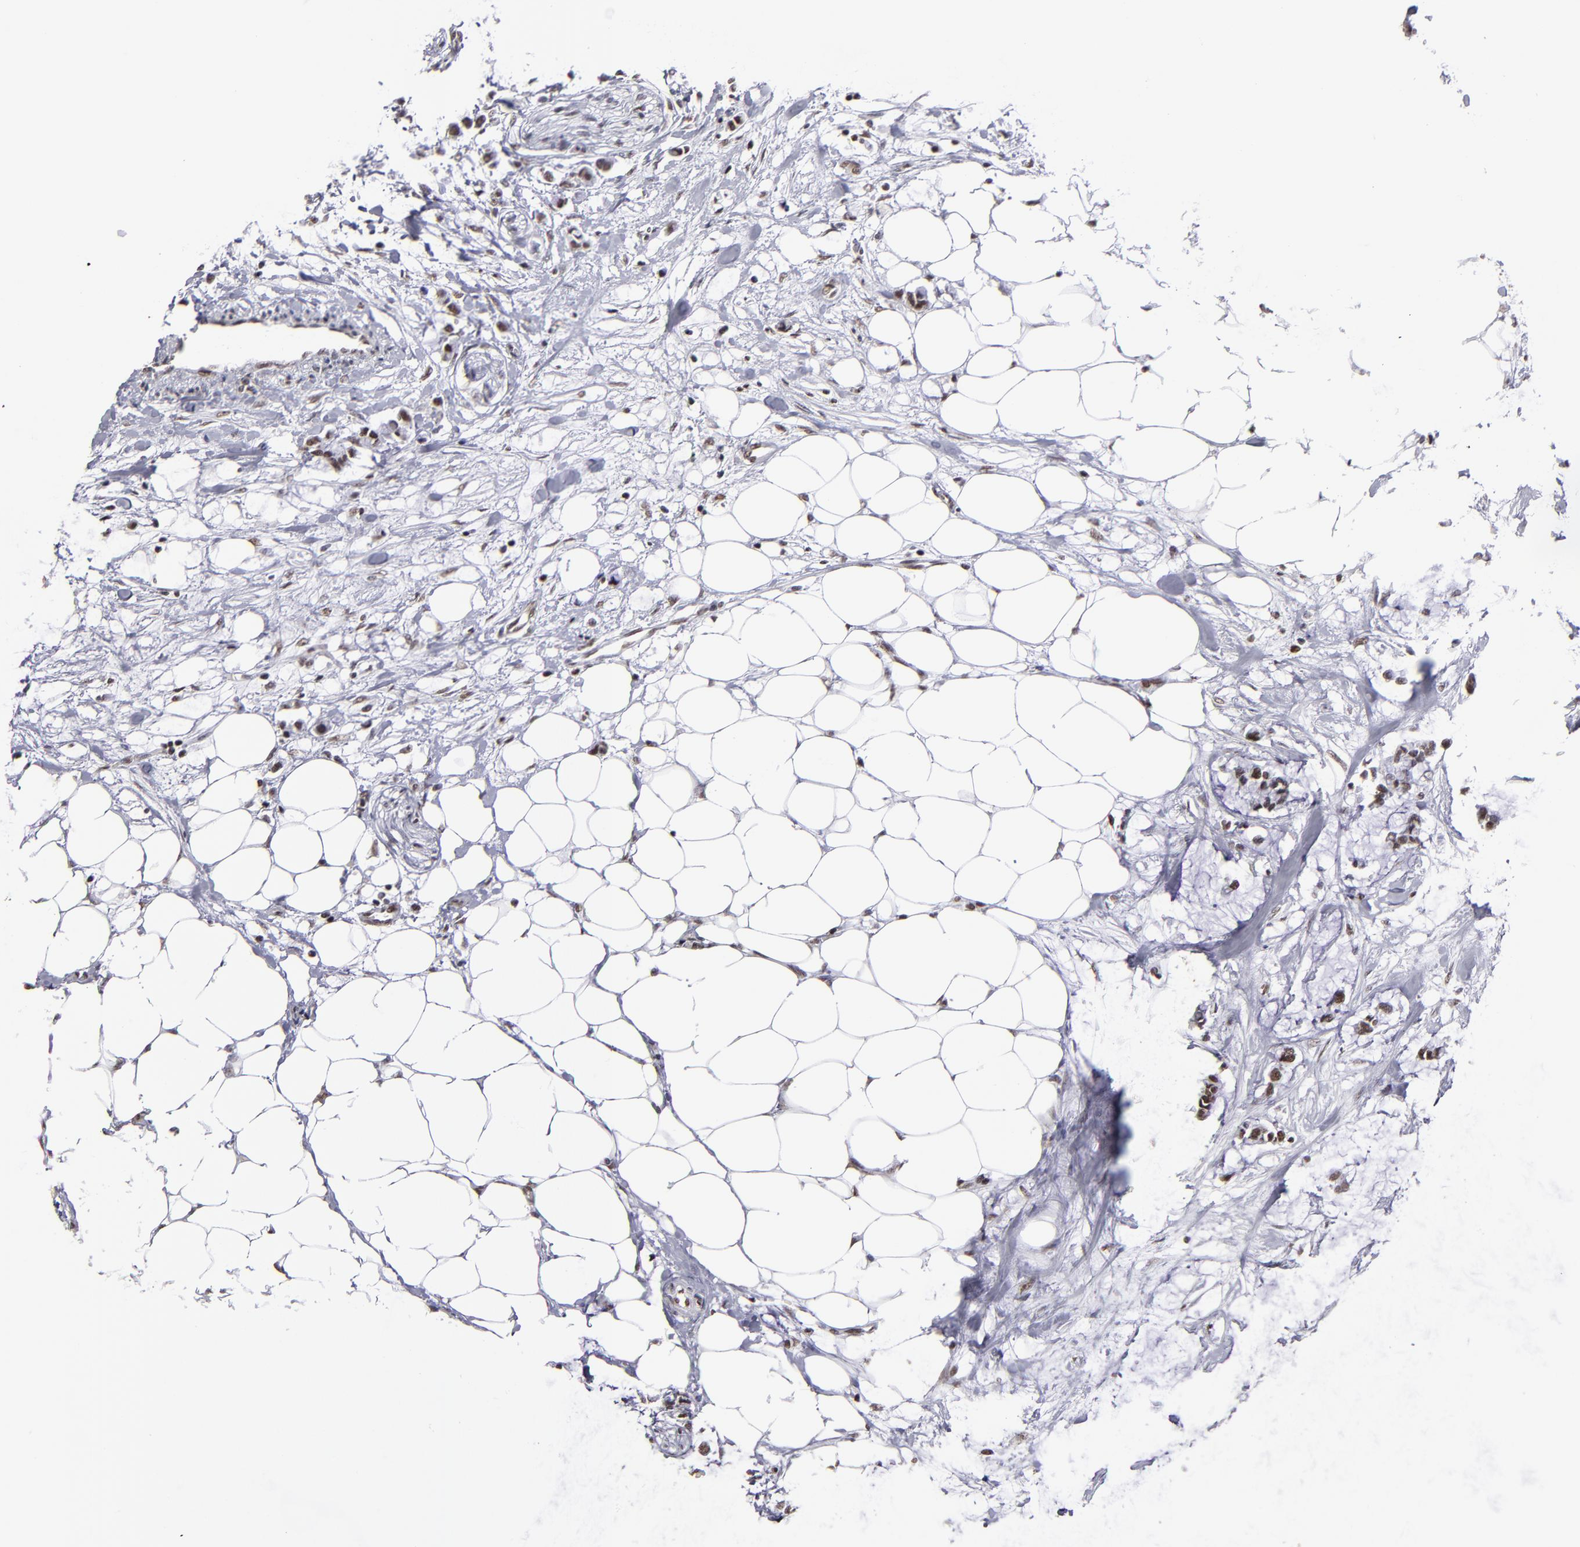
{"staining": {"intensity": "moderate", "quantity": ">75%", "location": "nuclear"}, "tissue": "colorectal cancer", "cell_type": "Tumor cells", "image_type": "cancer", "snomed": [{"axis": "morphology", "description": "Normal tissue, NOS"}, {"axis": "morphology", "description": "Adenocarcinoma, NOS"}, {"axis": "topography", "description": "Colon"}, {"axis": "topography", "description": "Peripheral nerve tissue"}], "caption": "This is a histology image of immunohistochemistry staining of colorectal cancer (adenocarcinoma), which shows moderate expression in the nuclear of tumor cells.", "gene": "TERF2", "patient": {"sex": "male", "age": 14}}